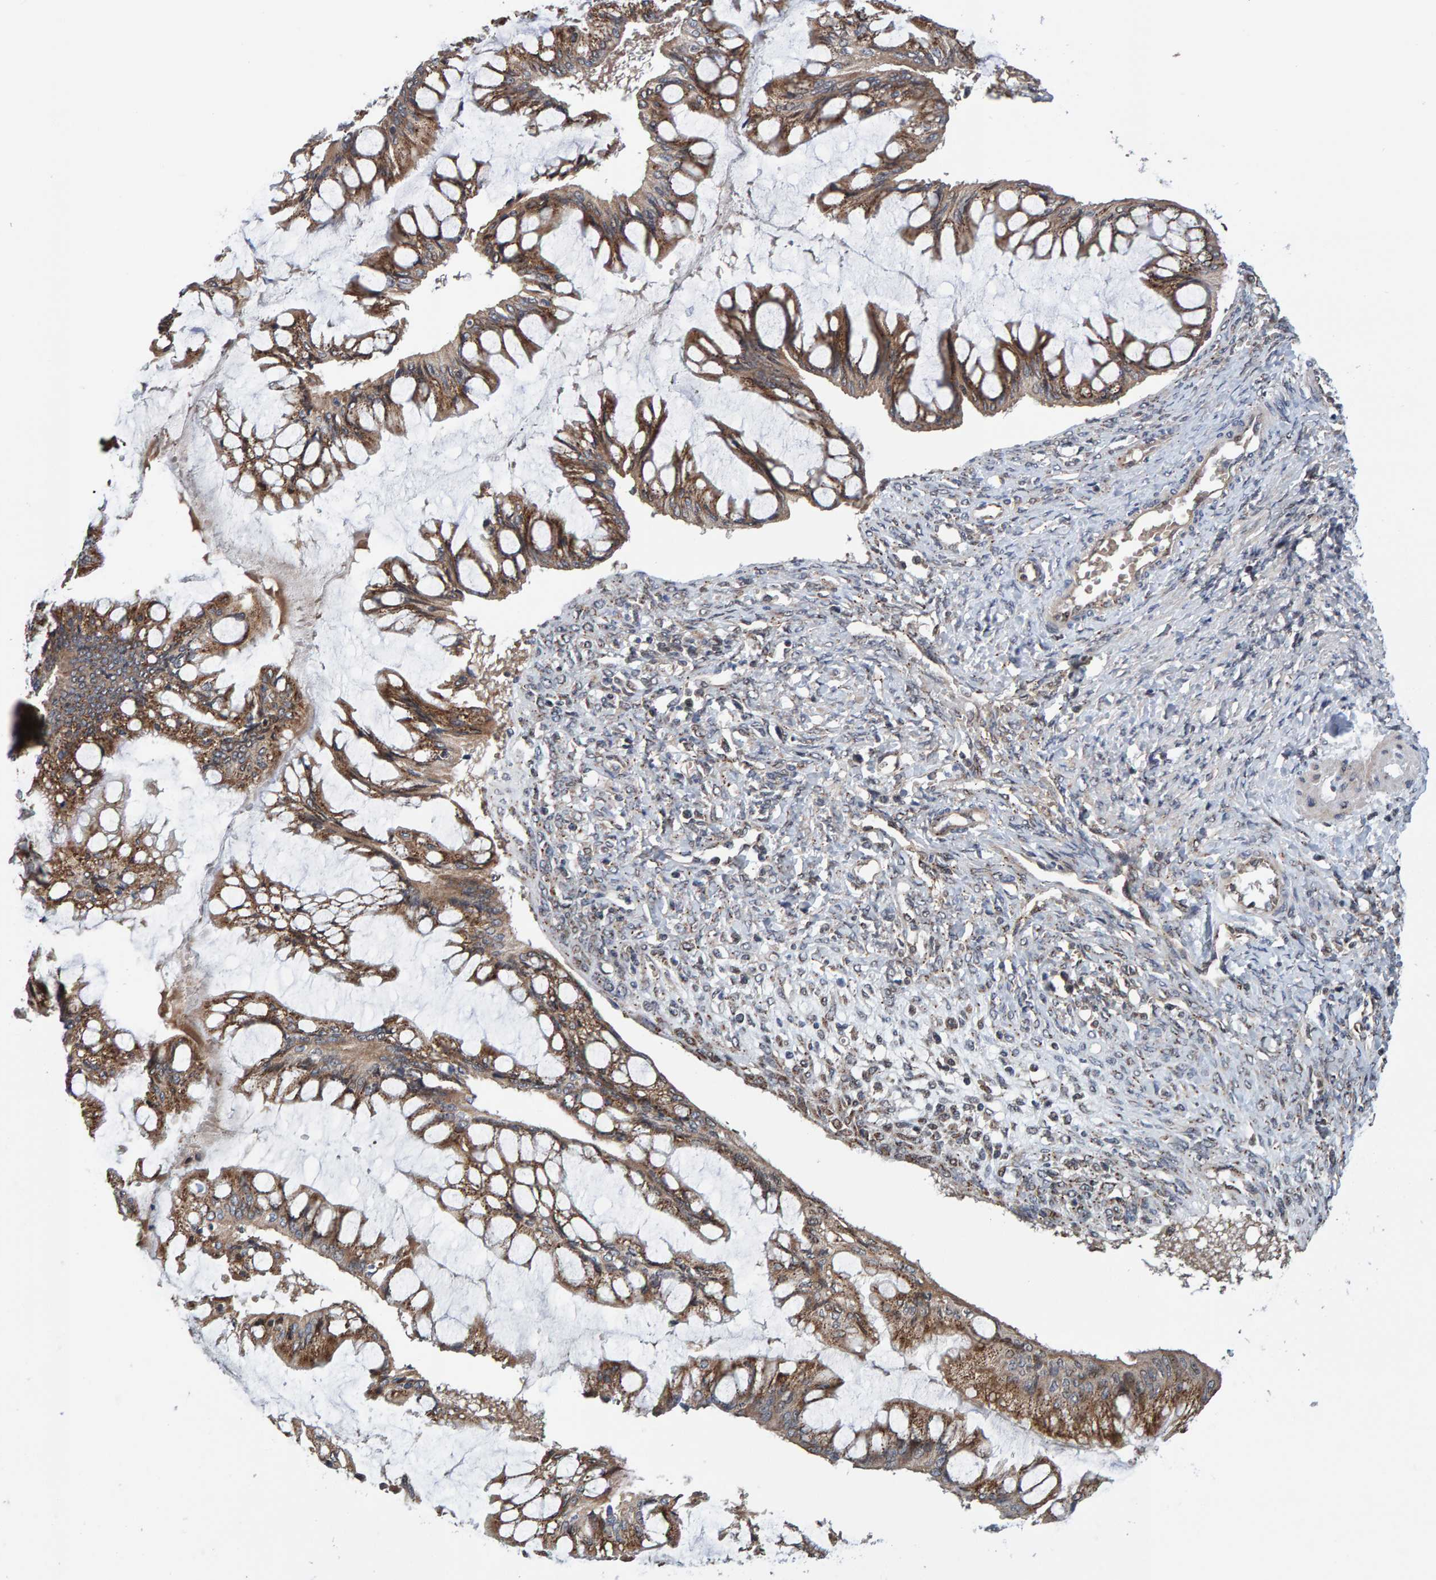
{"staining": {"intensity": "moderate", "quantity": ">75%", "location": "cytoplasmic/membranous"}, "tissue": "ovarian cancer", "cell_type": "Tumor cells", "image_type": "cancer", "snomed": [{"axis": "morphology", "description": "Cystadenocarcinoma, mucinous, NOS"}, {"axis": "topography", "description": "Ovary"}], "caption": "Protein expression by immunohistochemistry displays moderate cytoplasmic/membranous expression in approximately >75% of tumor cells in ovarian mucinous cystadenocarcinoma.", "gene": "CCDC25", "patient": {"sex": "female", "age": 73}}